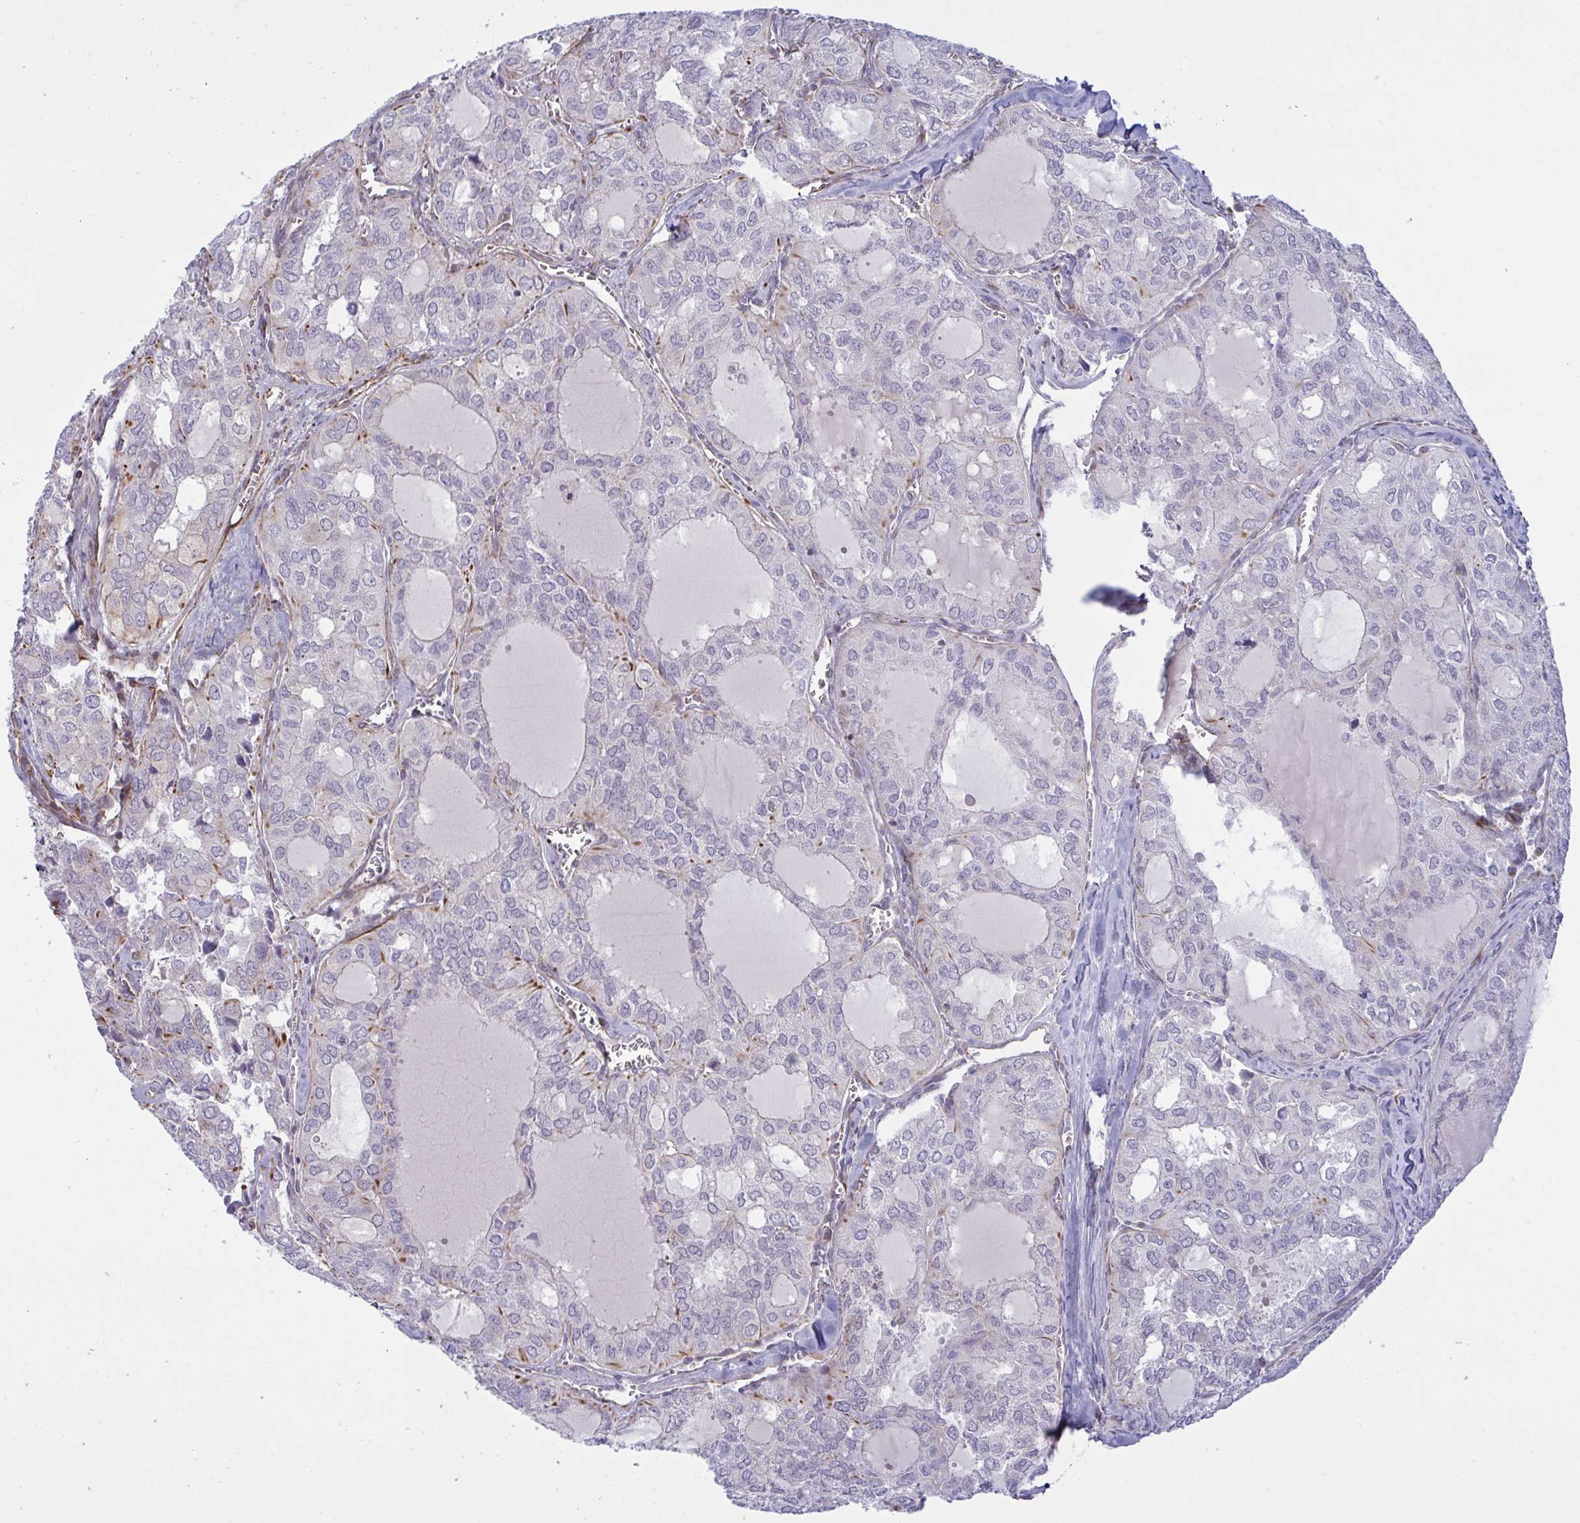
{"staining": {"intensity": "negative", "quantity": "none", "location": "none"}, "tissue": "thyroid cancer", "cell_type": "Tumor cells", "image_type": "cancer", "snomed": [{"axis": "morphology", "description": "Follicular adenoma carcinoma, NOS"}, {"axis": "topography", "description": "Thyroid gland"}], "caption": "Immunohistochemistry histopathology image of neoplastic tissue: human thyroid cancer (follicular adenoma carcinoma) stained with DAB (3,3'-diaminobenzidine) shows no significant protein staining in tumor cells.", "gene": "DCBLD1", "patient": {"sex": "male", "age": 75}}